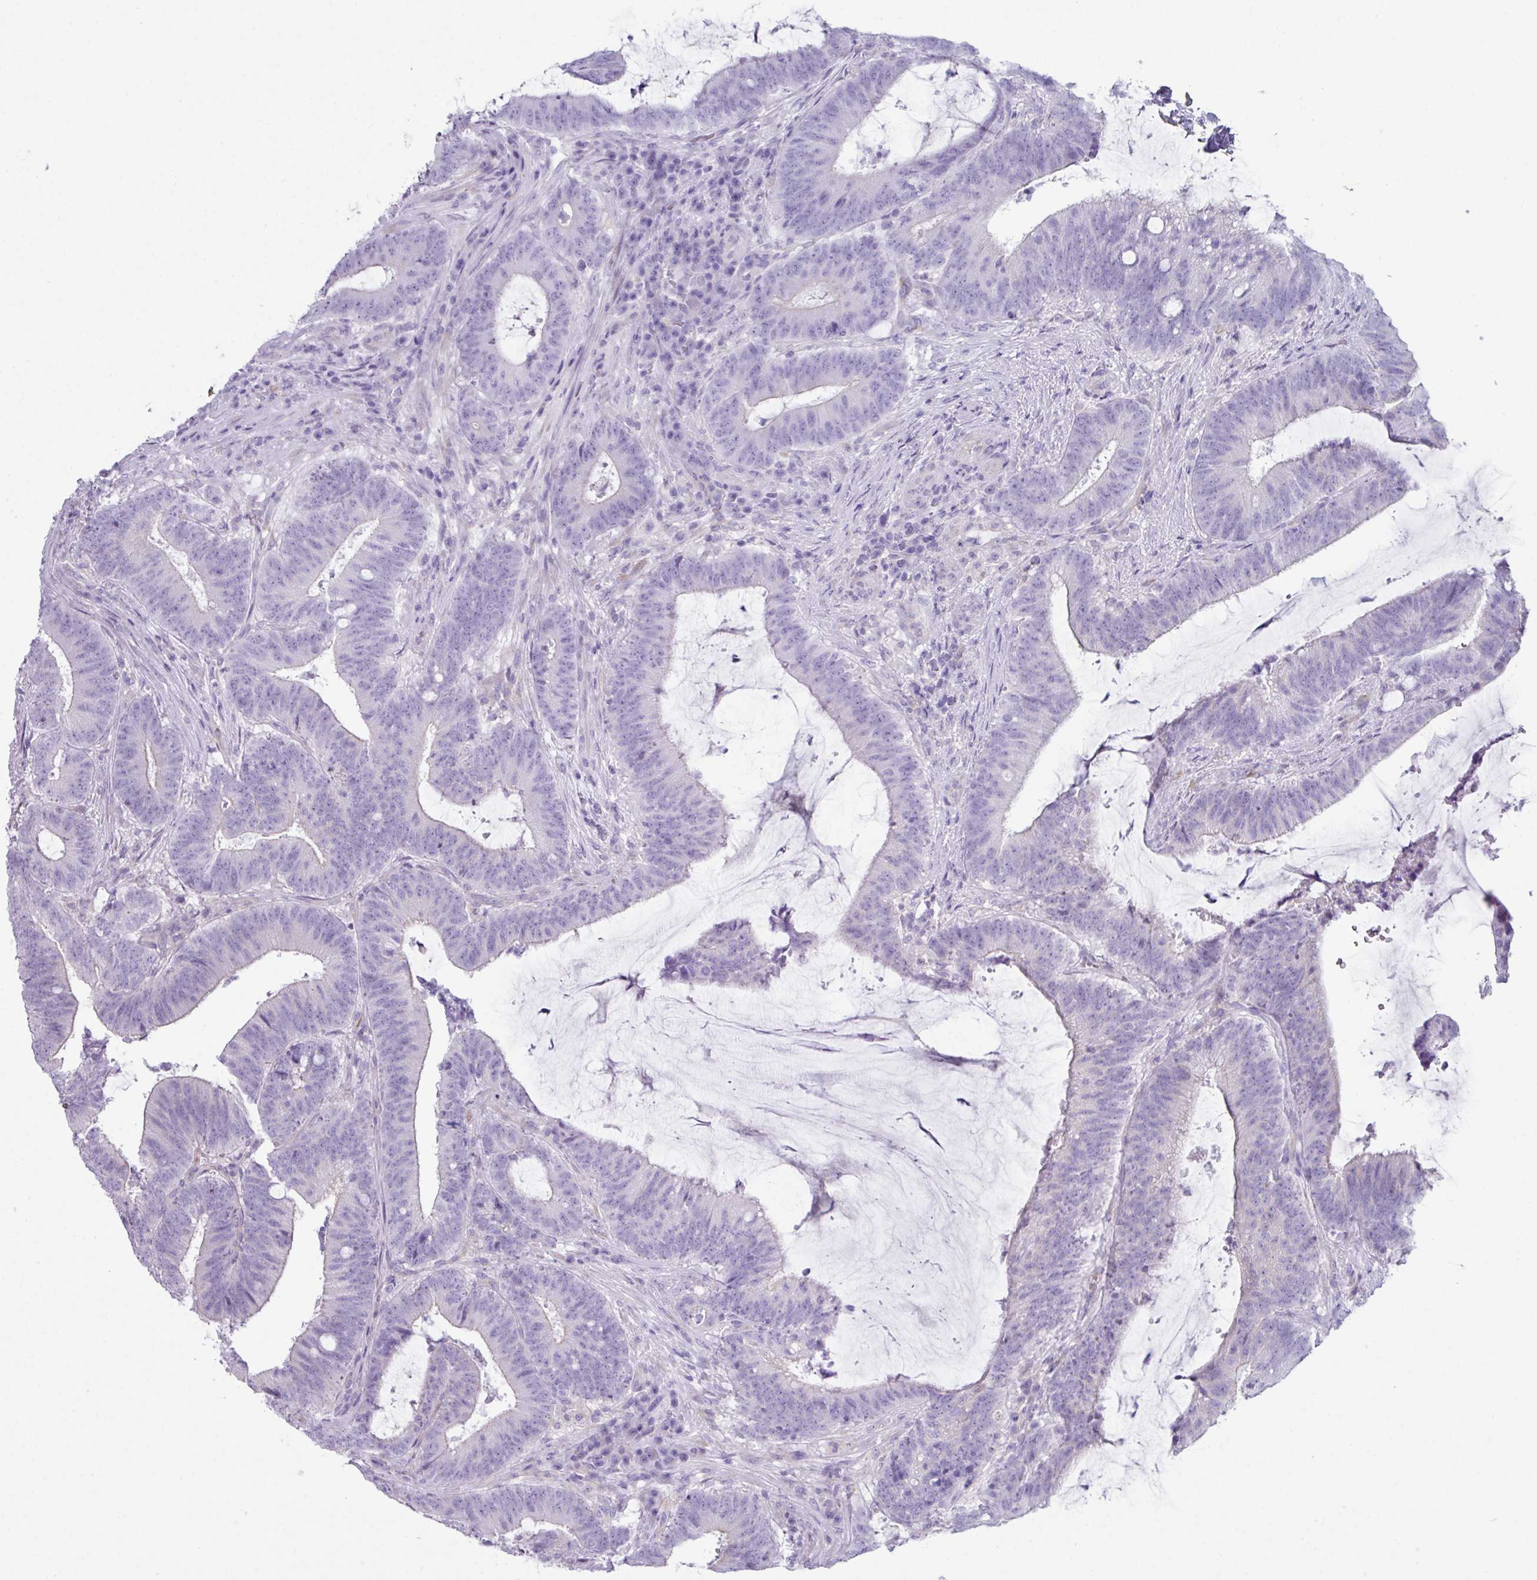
{"staining": {"intensity": "negative", "quantity": "none", "location": "none"}, "tissue": "colorectal cancer", "cell_type": "Tumor cells", "image_type": "cancer", "snomed": [{"axis": "morphology", "description": "Adenocarcinoma, NOS"}, {"axis": "topography", "description": "Colon"}], "caption": "The immunohistochemistry micrograph has no significant staining in tumor cells of colorectal cancer (adenocarcinoma) tissue. The staining is performed using DAB brown chromogen with nuclei counter-stained in using hematoxylin.", "gene": "ABCC5", "patient": {"sex": "female", "age": 43}}